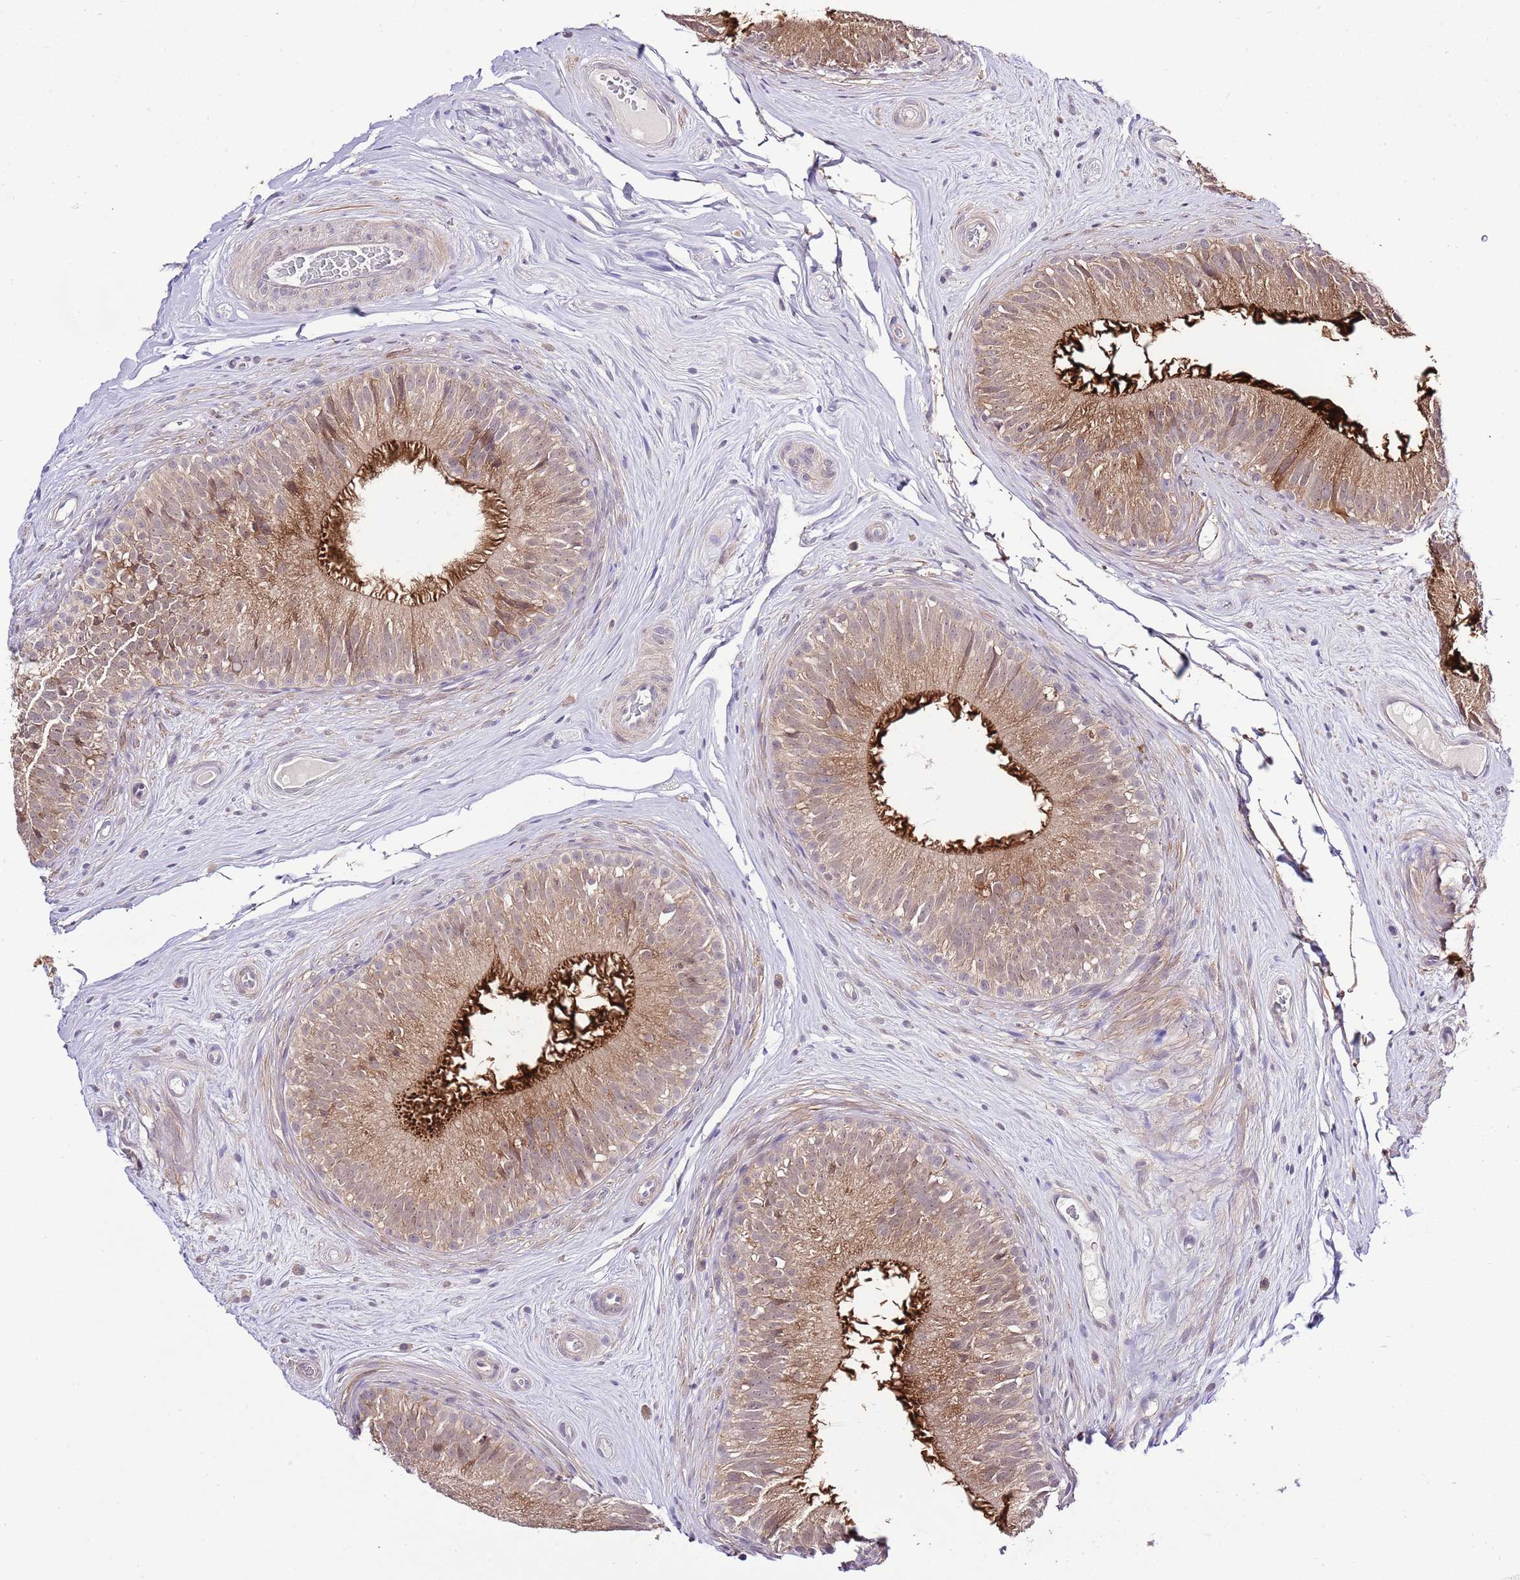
{"staining": {"intensity": "strong", "quantity": "25%-75%", "location": "cytoplasmic/membranous"}, "tissue": "epididymis", "cell_type": "Glandular cells", "image_type": "normal", "snomed": [{"axis": "morphology", "description": "Normal tissue, NOS"}, {"axis": "topography", "description": "Epididymis"}], "caption": "Immunohistochemical staining of normal human epididymis exhibits high levels of strong cytoplasmic/membranous staining in approximately 25%-75% of glandular cells. (DAB (3,3'-diaminobenzidine) IHC, brown staining for protein, blue staining for nuclei).", "gene": "EFHD1", "patient": {"sex": "male", "age": 34}}